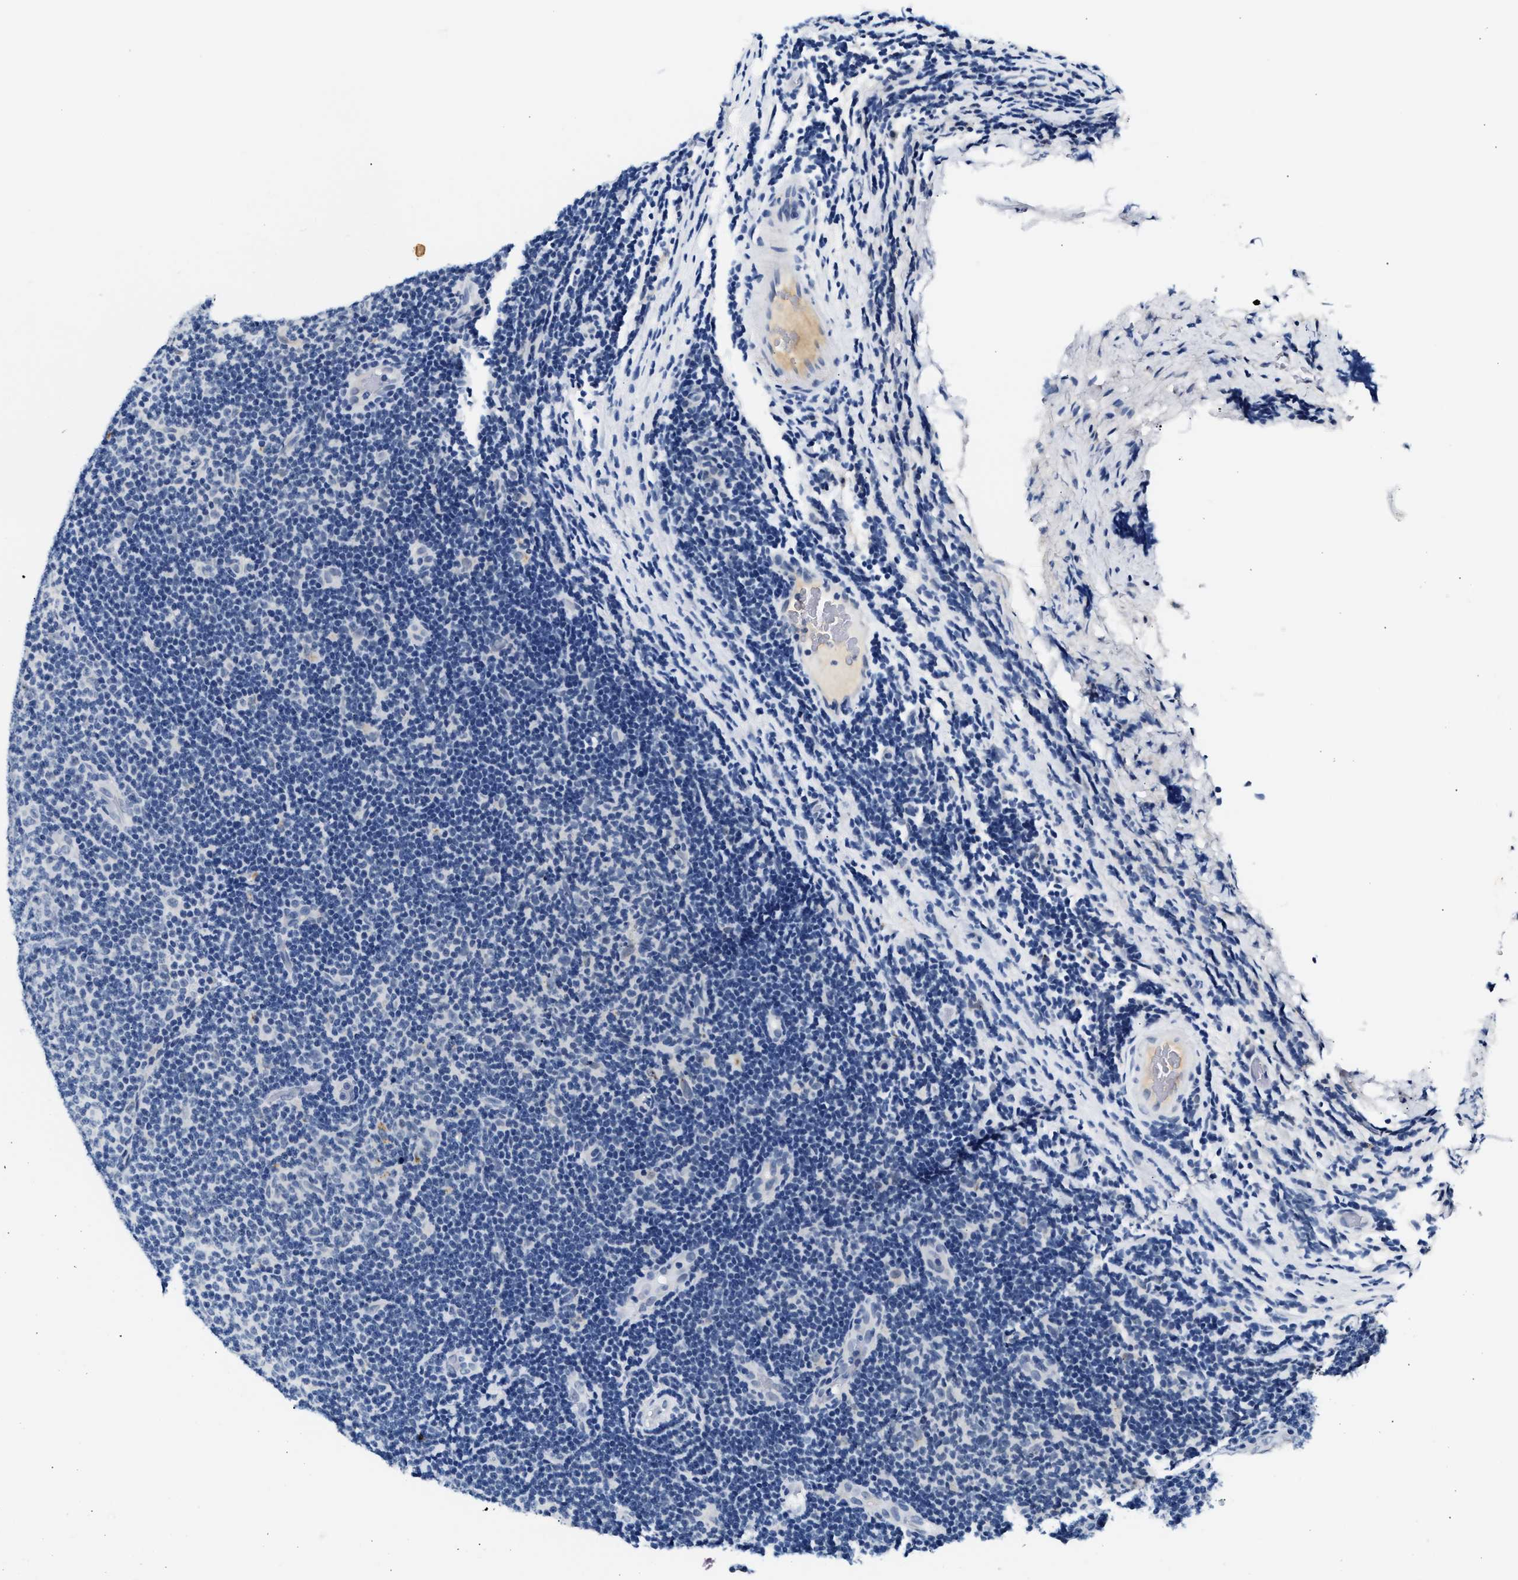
{"staining": {"intensity": "negative", "quantity": "none", "location": "none"}, "tissue": "lymphoma", "cell_type": "Tumor cells", "image_type": "cancer", "snomed": [{"axis": "morphology", "description": "Malignant lymphoma, non-Hodgkin's type, Low grade"}, {"axis": "topography", "description": "Lymph node"}], "caption": "Tumor cells are negative for protein expression in human low-grade malignant lymphoma, non-Hodgkin's type.", "gene": "MED22", "patient": {"sex": "male", "age": 83}}